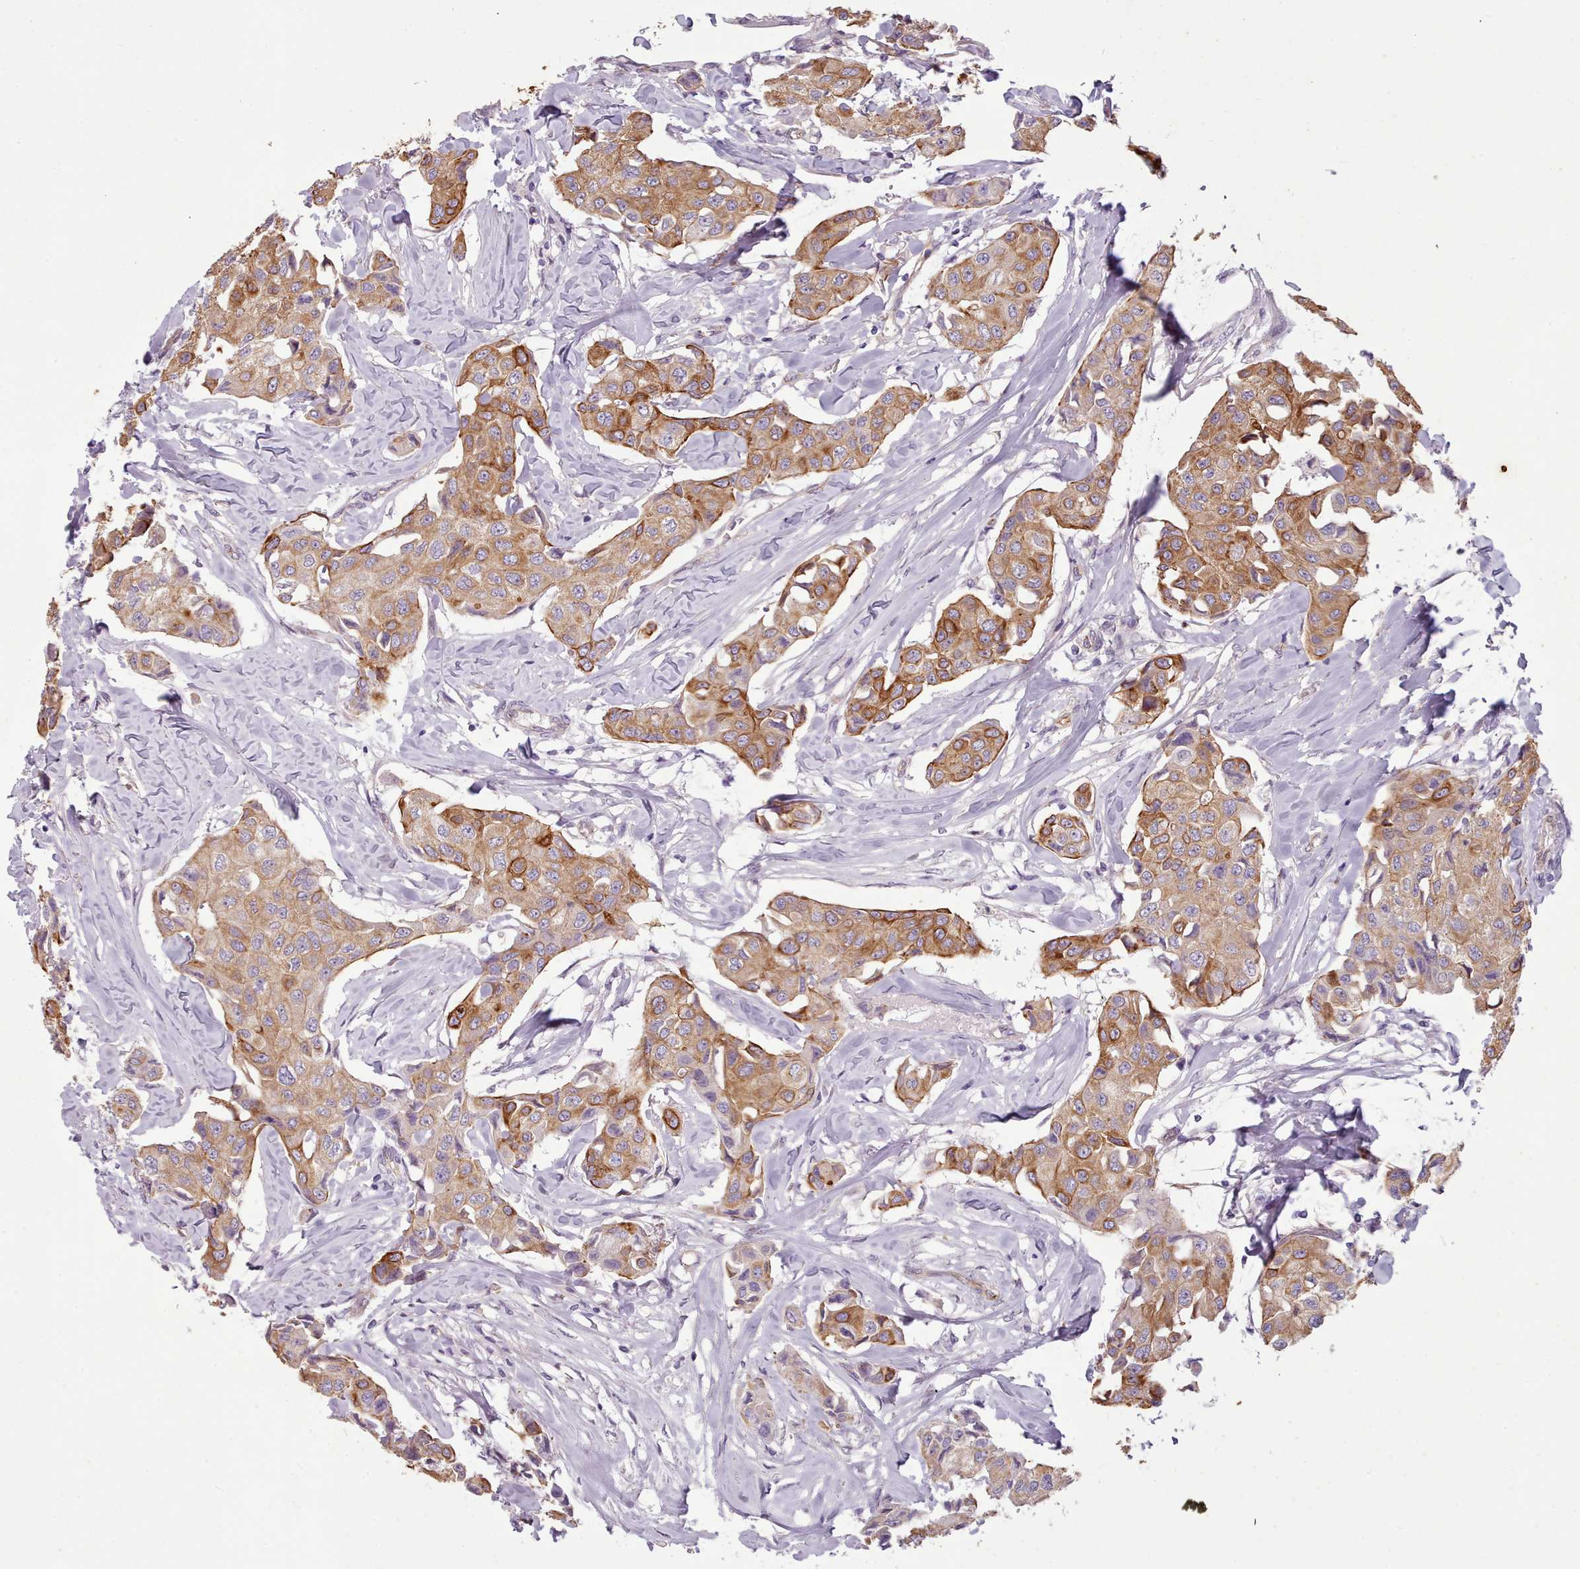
{"staining": {"intensity": "moderate", "quantity": "25%-75%", "location": "cytoplasmic/membranous"}, "tissue": "breast cancer", "cell_type": "Tumor cells", "image_type": "cancer", "snomed": [{"axis": "morphology", "description": "Duct carcinoma"}, {"axis": "topography", "description": "Breast"}], "caption": "Human infiltrating ductal carcinoma (breast) stained with a protein marker shows moderate staining in tumor cells.", "gene": "PLD4", "patient": {"sex": "female", "age": 80}}